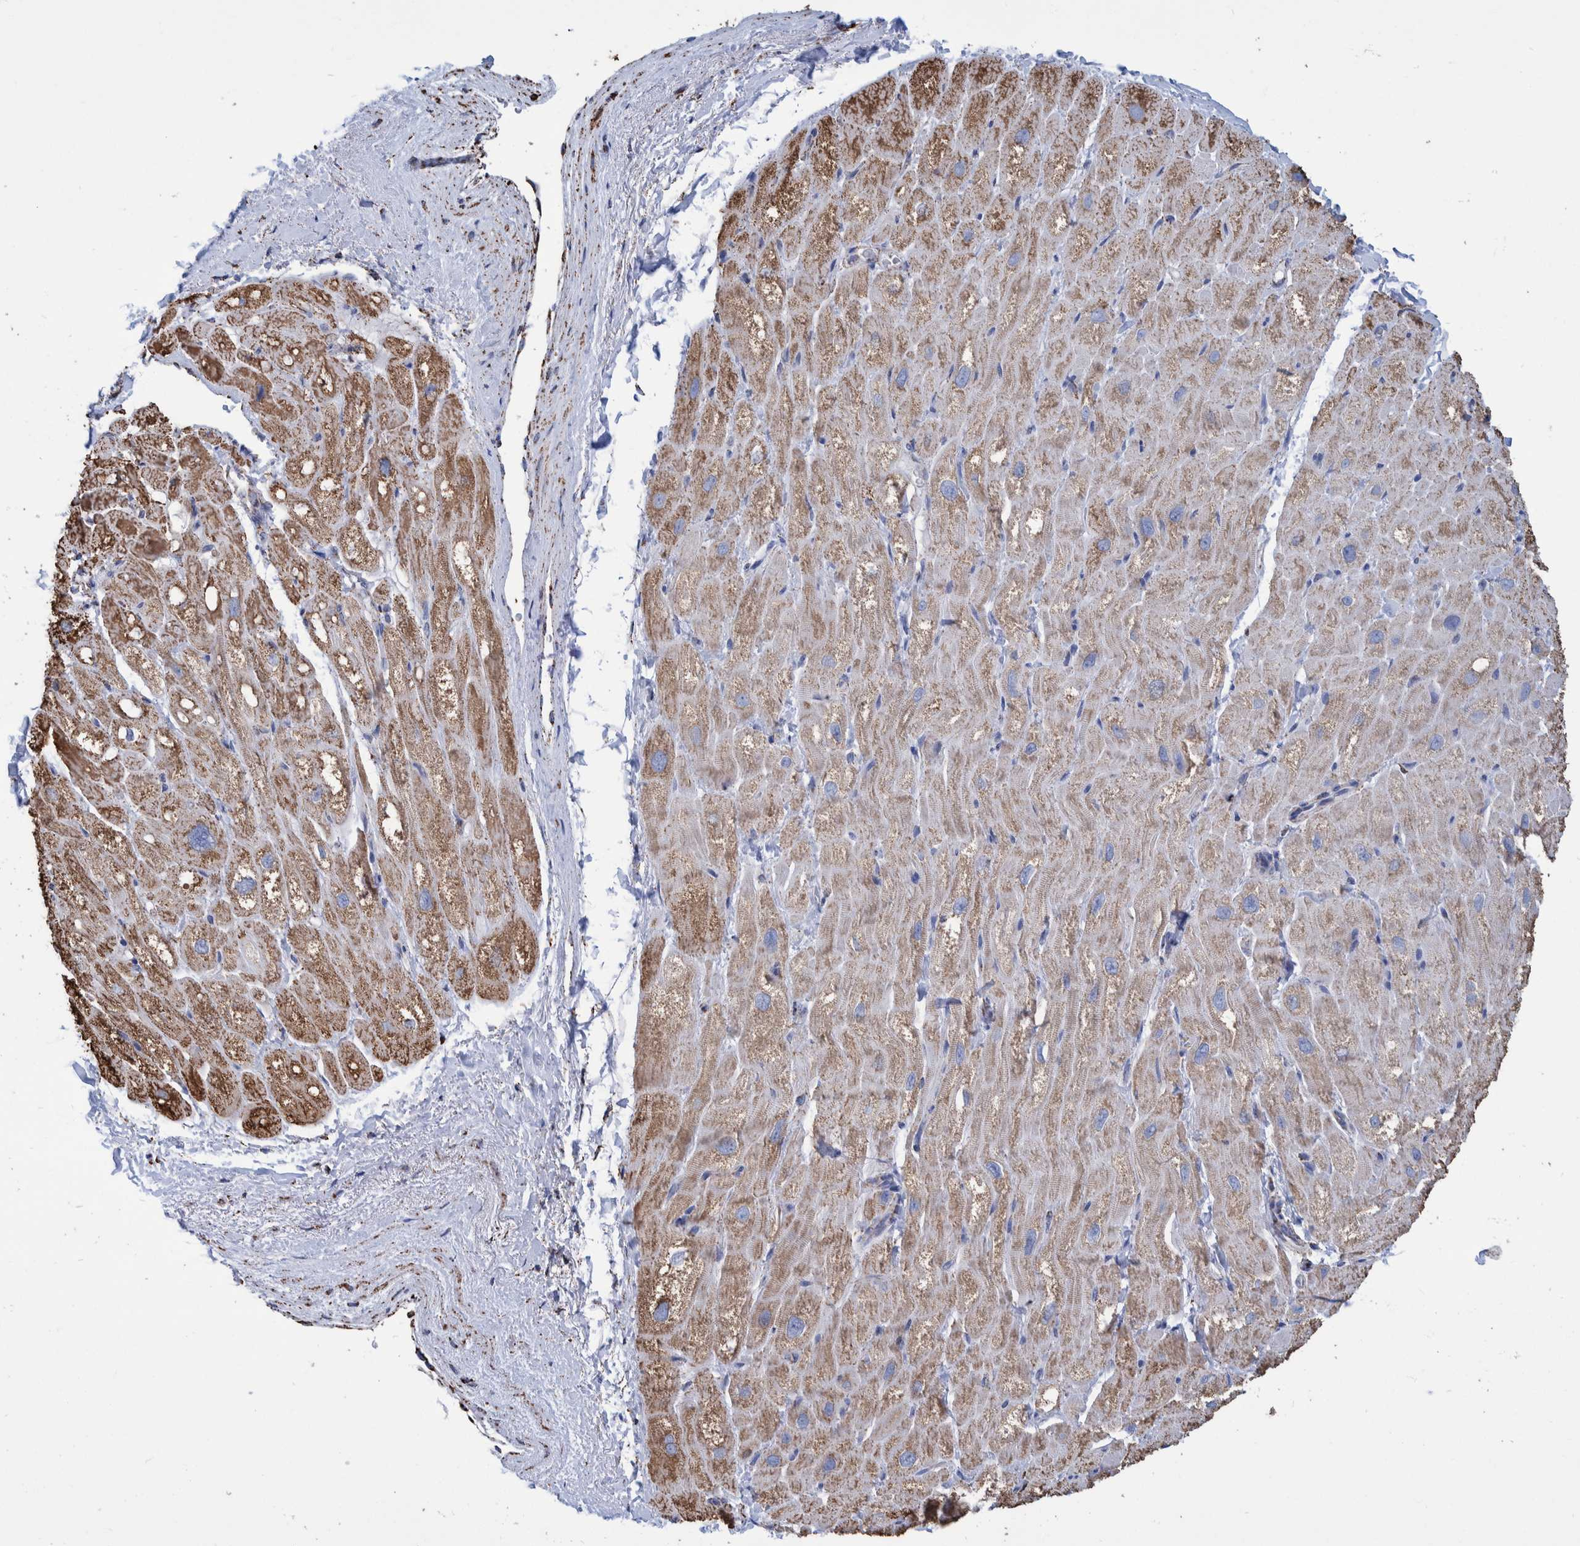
{"staining": {"intensity": "moderate", "quantity": ">75%", "location": "cytoplasmic/membranous"}, "tissue": "heart muscle", "cell_type": "Cardiomyocytes", "image_type": "normal", "snomed": [{"axis": "morphology", "description": "Normal tissue, NOS"}, {"axis": "topography", "description": "Heart"}], "caption": "IHC staining of normal heart muscle, which demonstrates medium levels of moderate cytoplasmic/membranous staining in approximately >75% of cardiomyocytes indicating moderate cytoplasmic/membranous protein positivity. The staining was performed using DAB (3,3'-diaminobenzidine) (brown) for protein detection and nuclei were counterstained in hematoxylin (blue).", "gene": "VPS26C", "patient": {"sex": "male", "age": 49}}